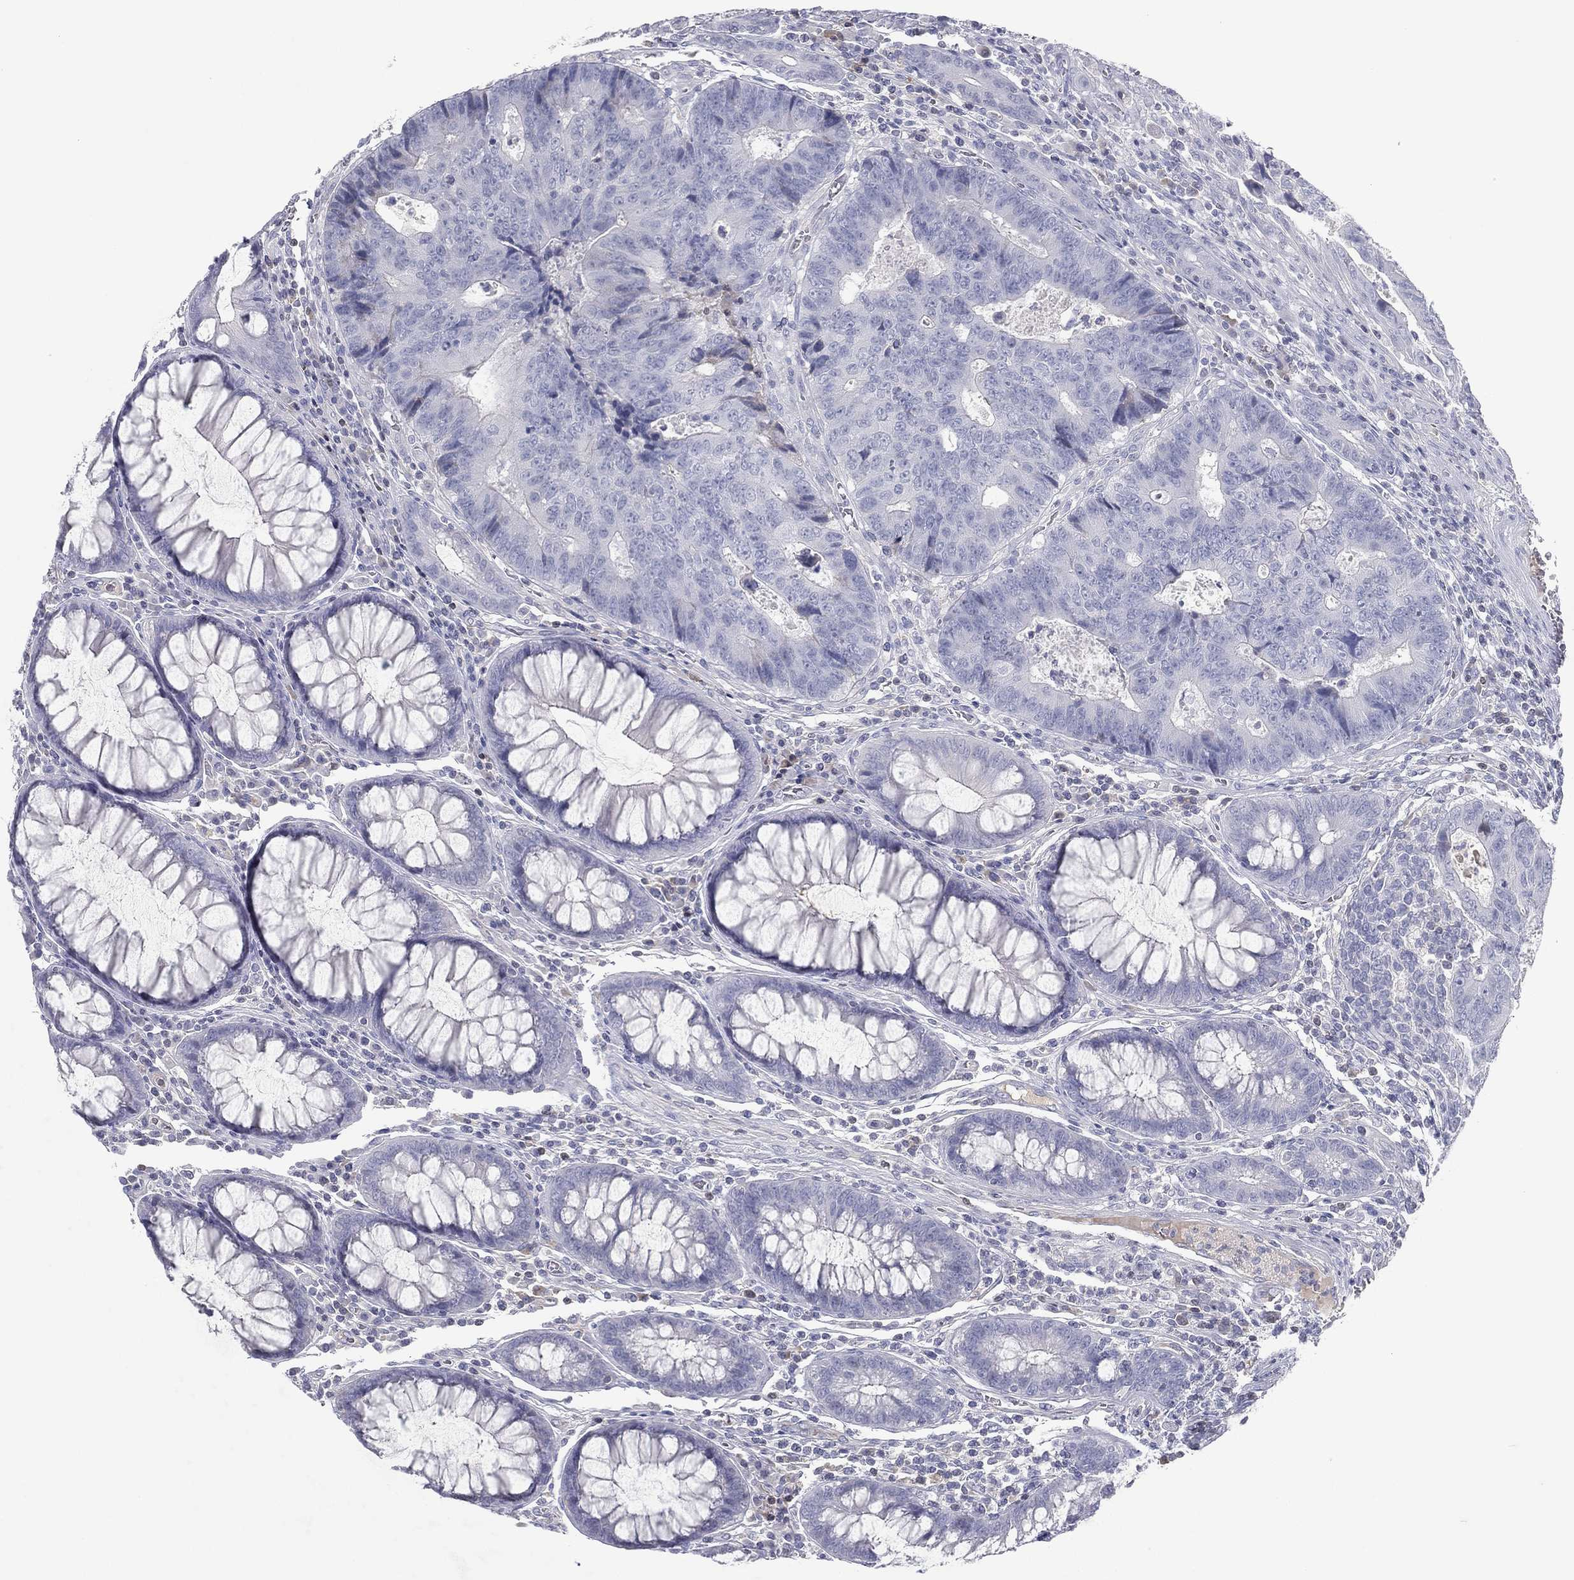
{"staining": {"intensity": "negative", "quantity": "none", "location": "none"}, "tissue": "colorectal cancer", "cell_type": "Tumor cells", "image_type": "cancer", "snomed": [{"axis": "morphology", "description": "Adenocarcinoma, NOS"}, {"axis": "topography", "description": "Colon"}], "caption": "Colorectal cancer was stained to show a protein in brown. There is no significant staining in tumor cells. (Immunohistochemistry (ihc), brightfield microscopy, high magnification).", "gene": "CPT1B", "patient": {"sex": "female", "age": 48}}